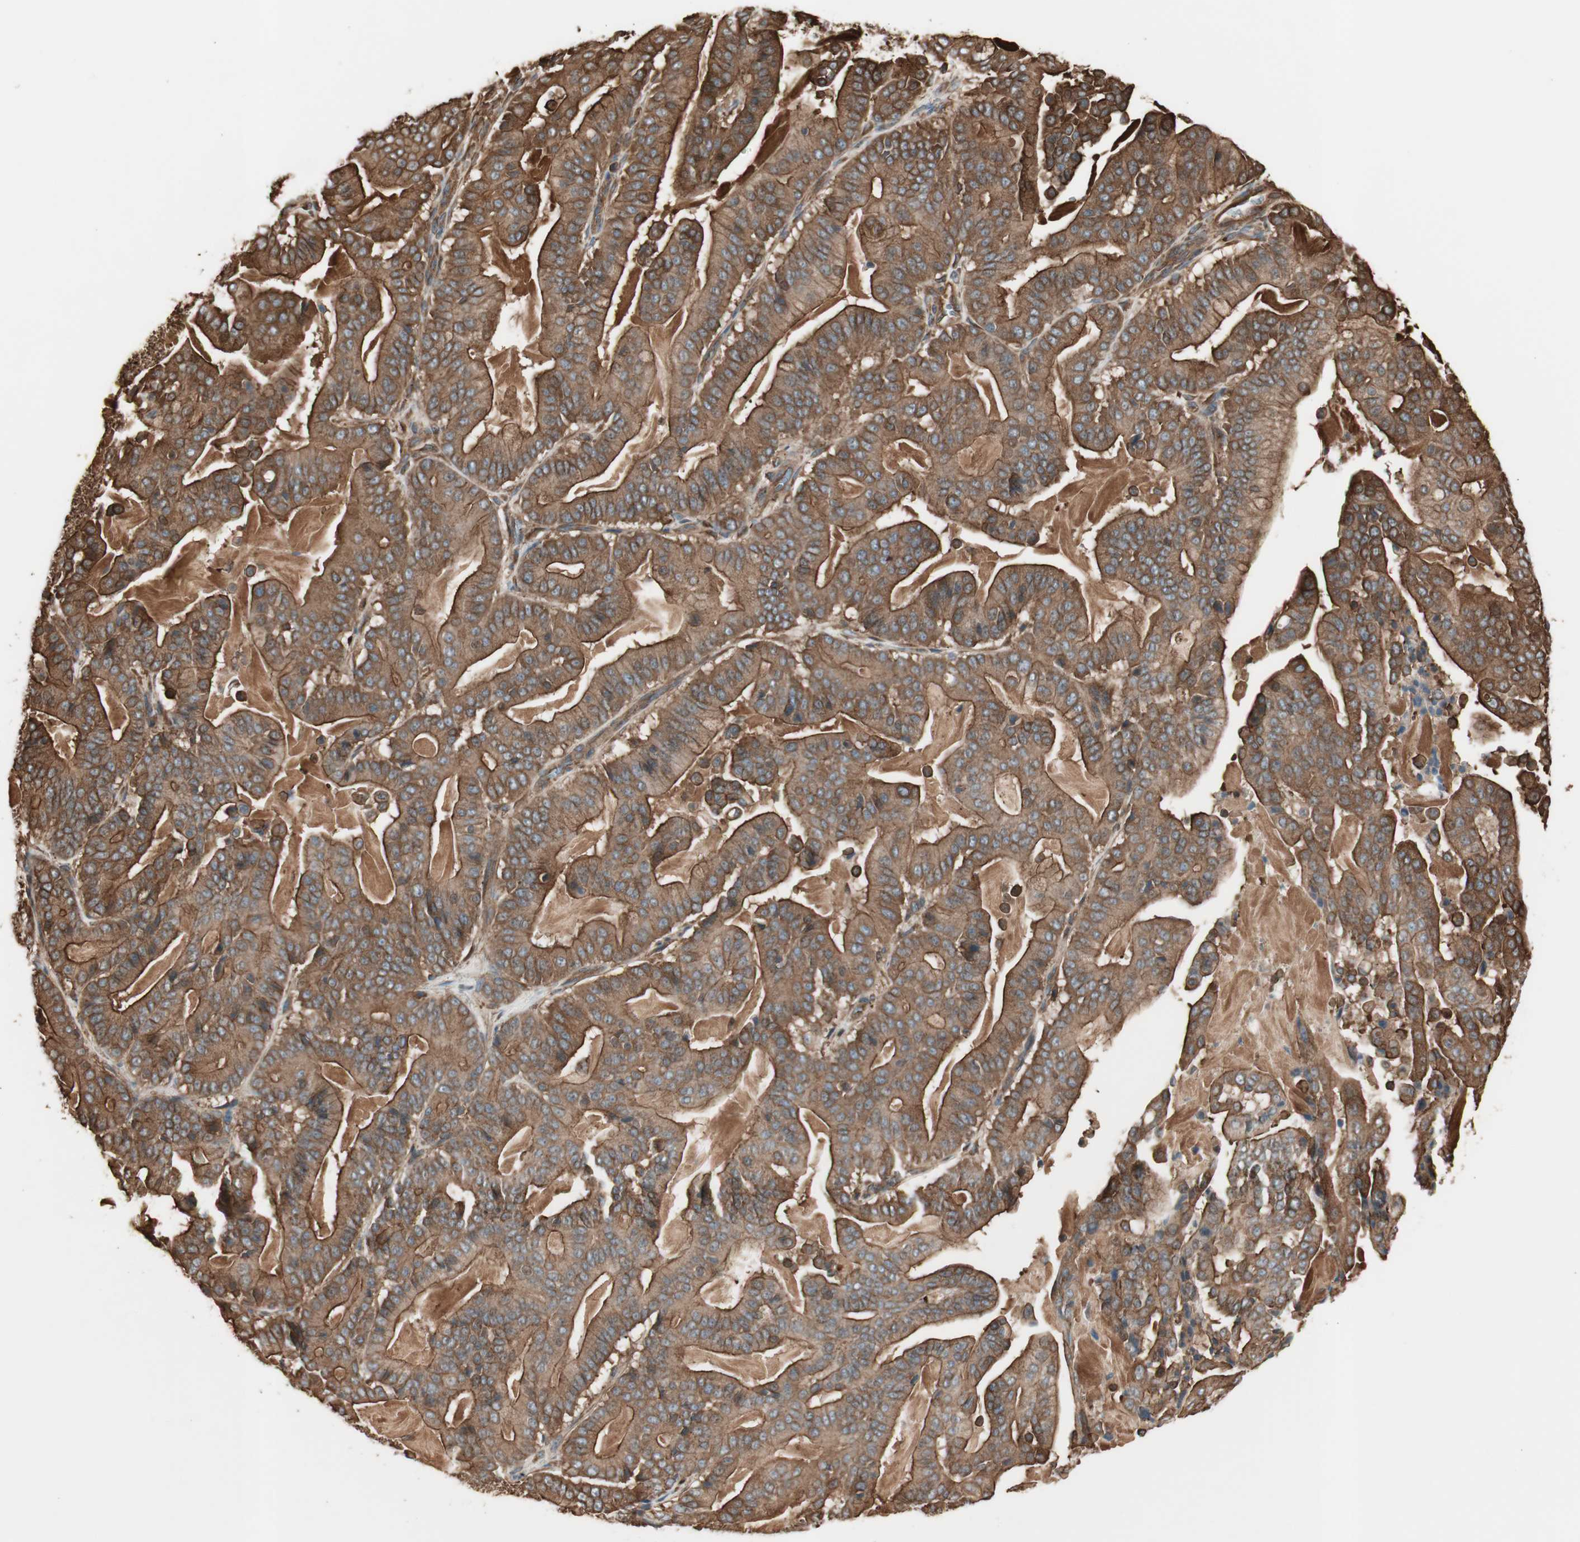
{"staining": {"intensity": "strong", "quantity": ">75%", "location": "cytoplasmic/membranous"}, "tissue": "pancreatic cancer", "cell_type": "Tumor cells", "image_type": "cancer", "snomed": [{"axis": "morphology", "description": "Adenocarcinoma, NOS"}, {"axis": "topography", "description": "Pancreas"}], "caption": "There is high levels of strong cytoplasmic/membranous positivity in tumor cells of pancreatic adenocarcinoma, as demonstrated by immunohistochemical staining (brown color).", "gene": "TCP11L1", "patient": {"sex": "male", "age": 63}}